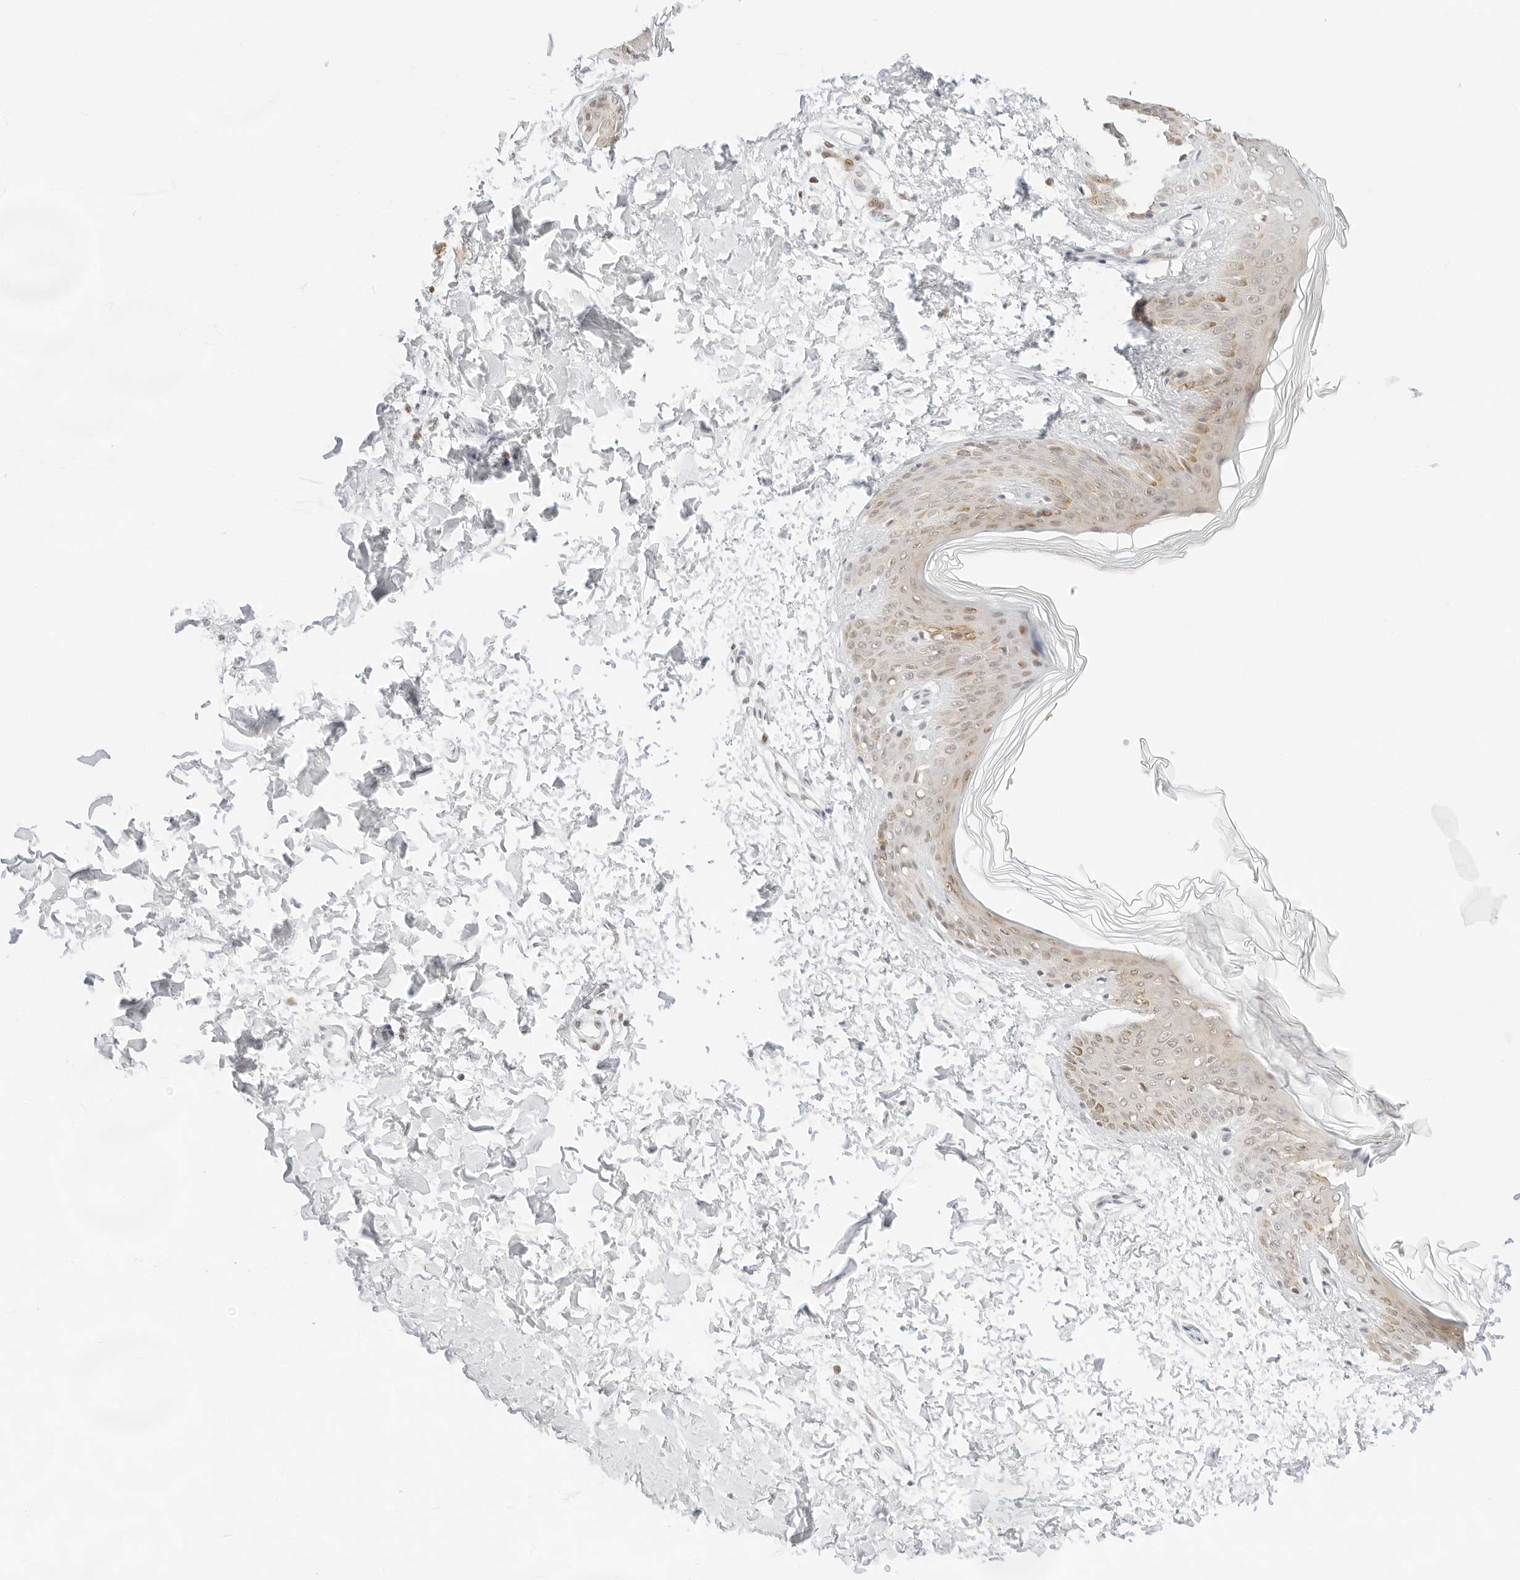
{"staining": {"intensity": "negative", "quantity": "none", "location": "none"}, "tissue": "skin", "cell_type": "Fibroblasts", "image_type": "normal", "snomed": [{"axis": "morphology", "description": "Normal tissue, NOS"}, {"axis": "morphology", "description": "Neoplasm, benign, NOS"}, {"axis": "topography", "description": "Skin"}, {"axis": "topography", "description": "Soft tissue"}], "caption": "DAB immunohistochemical staining of benign skin displays no significant expression in fibroblasts.", "gene": "GNAS", "patient": {"sex": "male", "age": 26}}